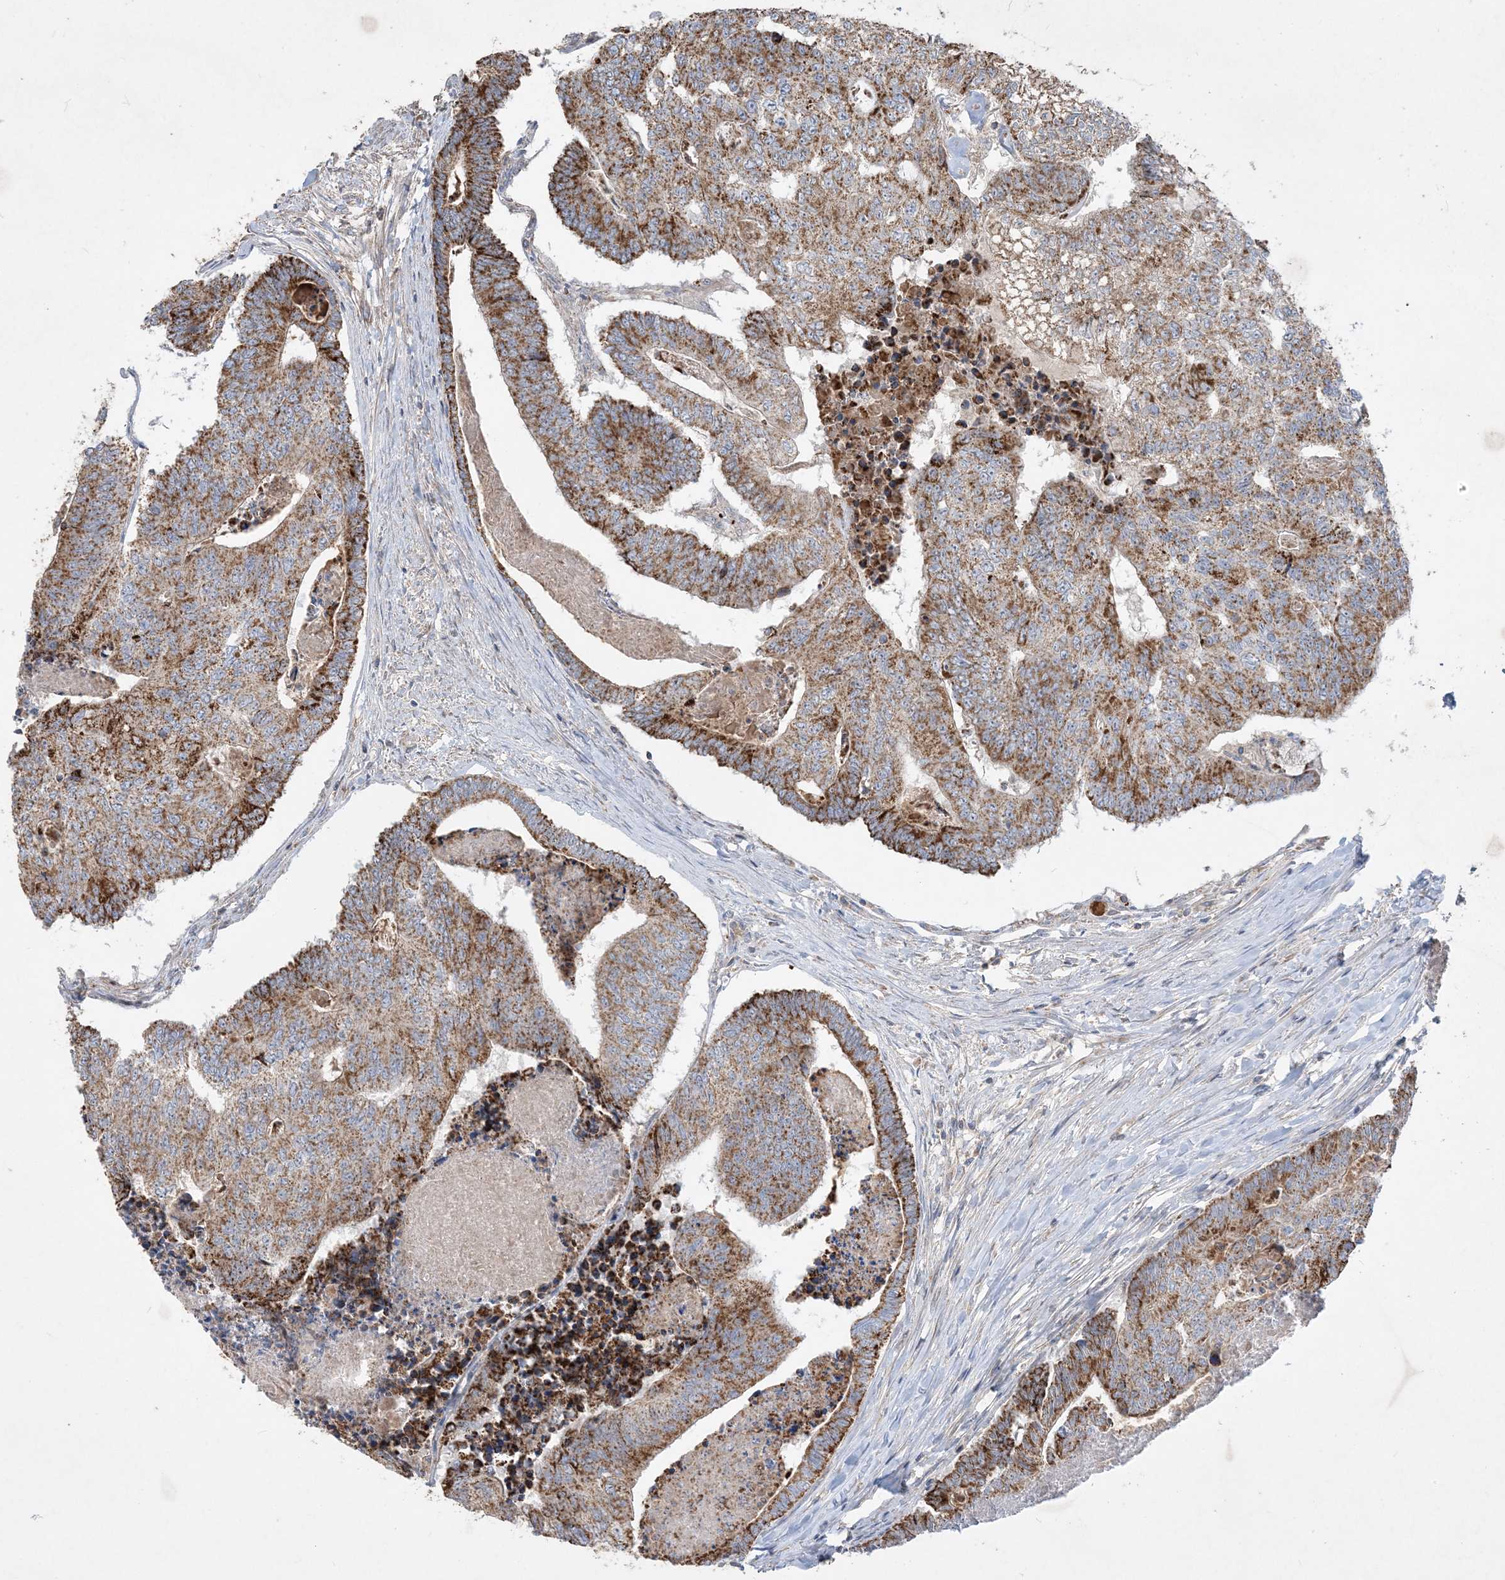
{"staining": {"intensity": "moderate", "quantity": ">75%", "location": "cytoplasmic/membranous"}, "tissue": "colorectal cancer", "cell_type": "Tumor cells", "image_type": "cancer", "snomed": [{"axis": "morphology", "description": "Adenocarcinoma, NOS"}, {"axis": "topography", "description": "Colon"}], "caption": "Tumor cells exhibit moderate cytoplasmic/membranous positivity in about >75% of cells in colorectal cancer.", "gene": "ECHDC1", "patient": {"sex": "female", "age": 67}}